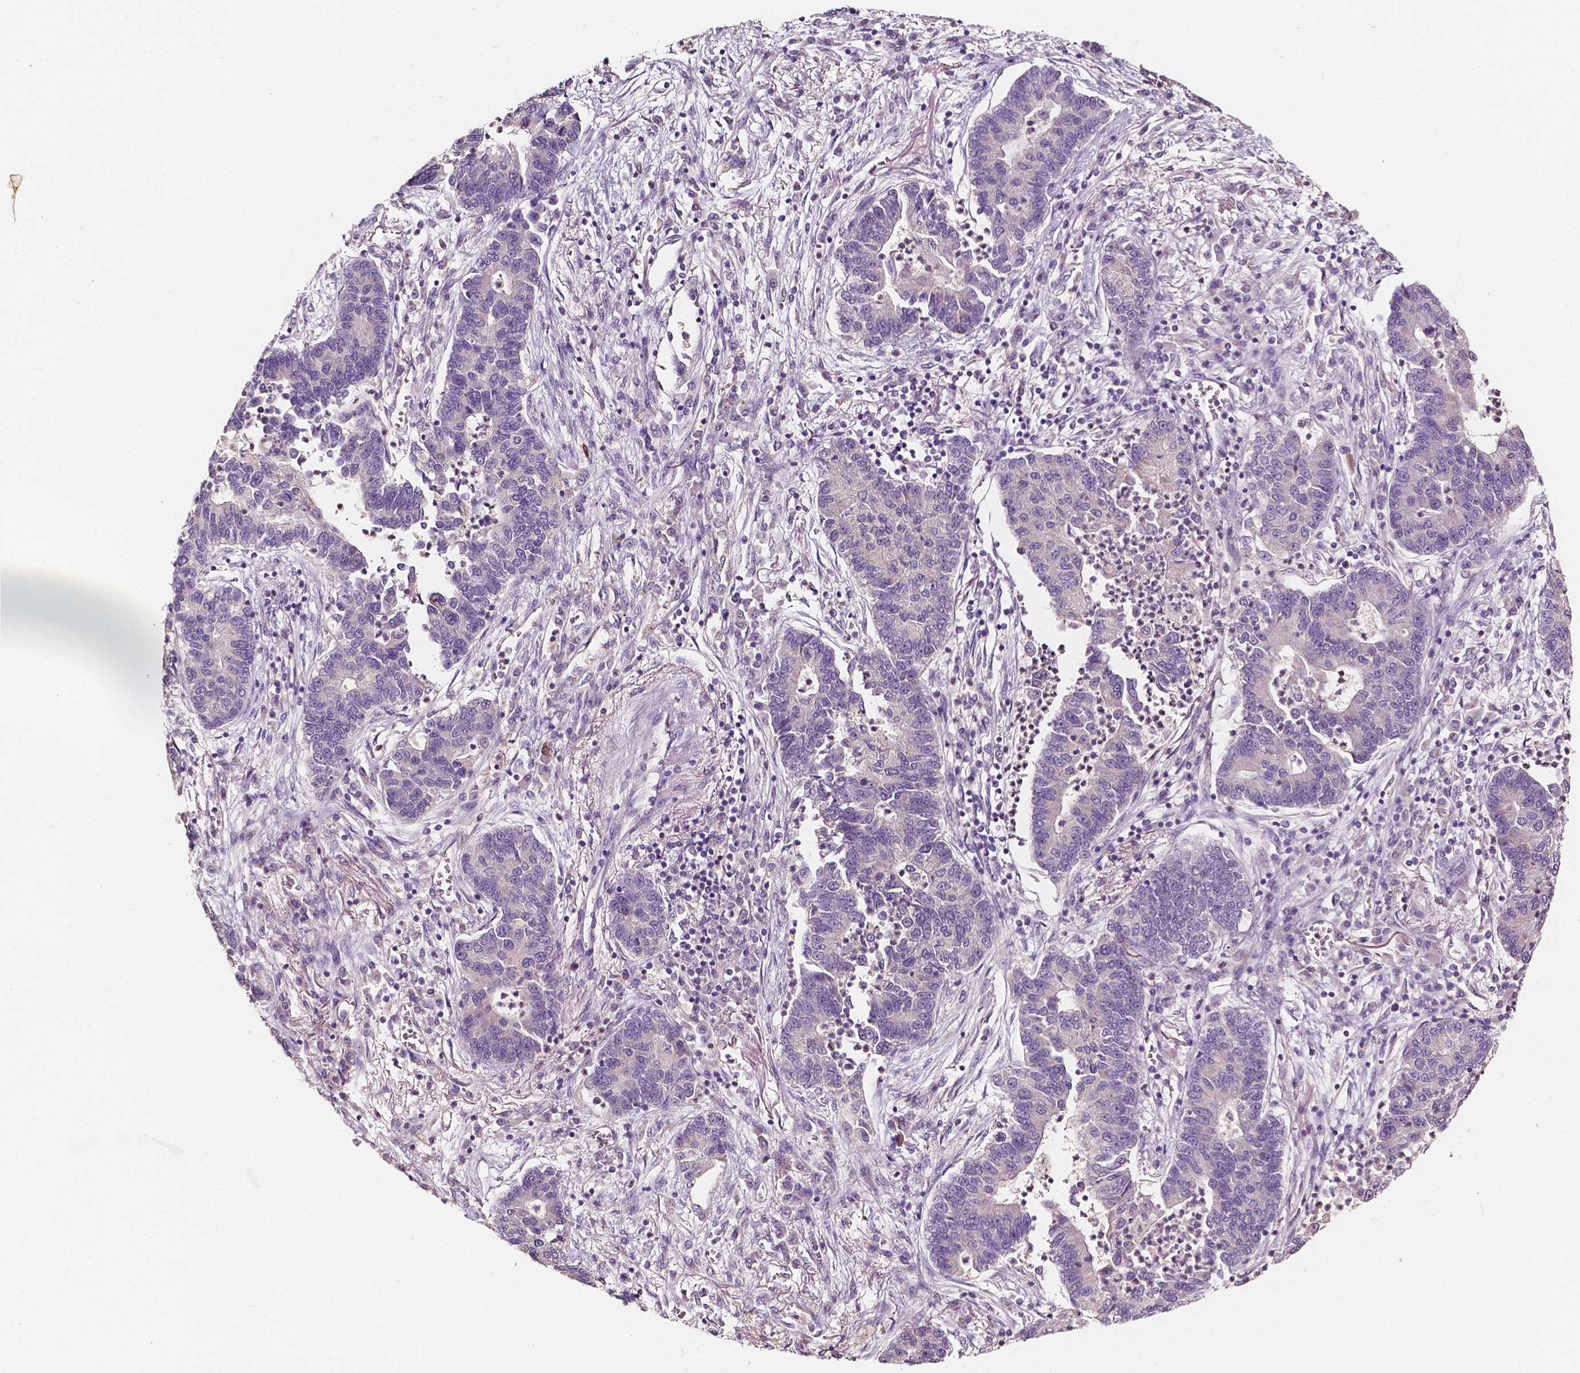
{"staining": {"intensity": "negative", "quantity": "none", "location": "none"}, "tissue": "lung cancer", "cell_type": "Tumor cells", "image_type": "cancer", "snomed": [{"axis": "morphology", "description": "Adenocarcinoma, NOS"}, {"axis": "topography", "description": "Lung"}], "caption": "Tumor cells show no significant staining in lung adenocarcinoma.", "gene": "NPC1L1", "patient": {"sex": "female", "age": 57}}